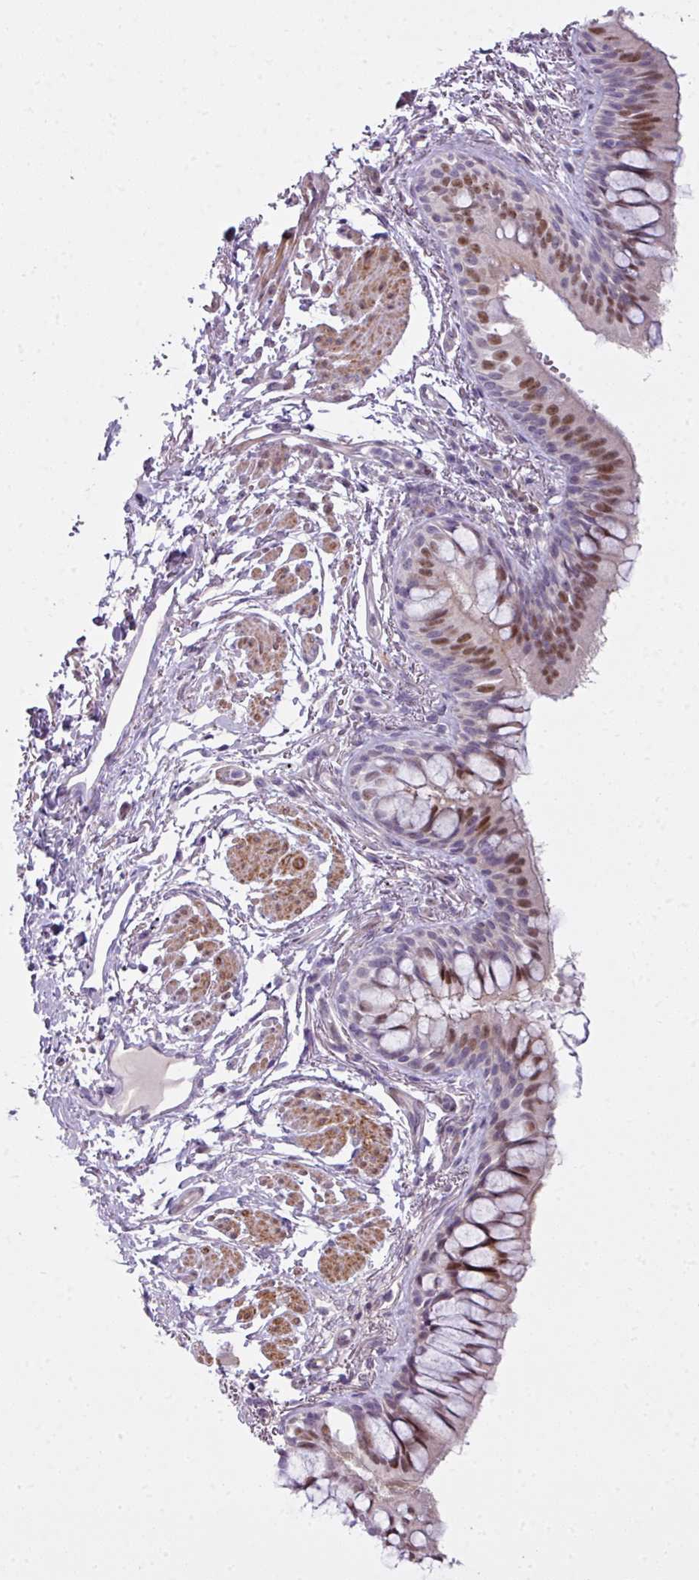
{"staining": {"intensity": "moderate", "quantity": "25%-75%", "location": "nuclear"}, "tissue": "bronchus", "cell_type": "Respiratory epithelial cells", "image_type": "normal", "snomed": [{"axis": "morphology", "description": "Normal tissue, NOS"}, {"axis": "topography", "description": "Bronchus"}], "caption": "High-magnification brightfield microscopy of benign bronchus stained with DAB (brown) and counterstained with hematoxylin (blue). respiratory epithelial cells exhibit moderate nuclear staining is seen in about25%-75% of cells. The protein is stained brown, and the nuclei are stained in blue (DAB (3,3'-diaminobenzidine) IHC with brightfield microscopy, high magnification).", "gene": "ZNF688", "patient": {"sex": "male", "age": 70}}